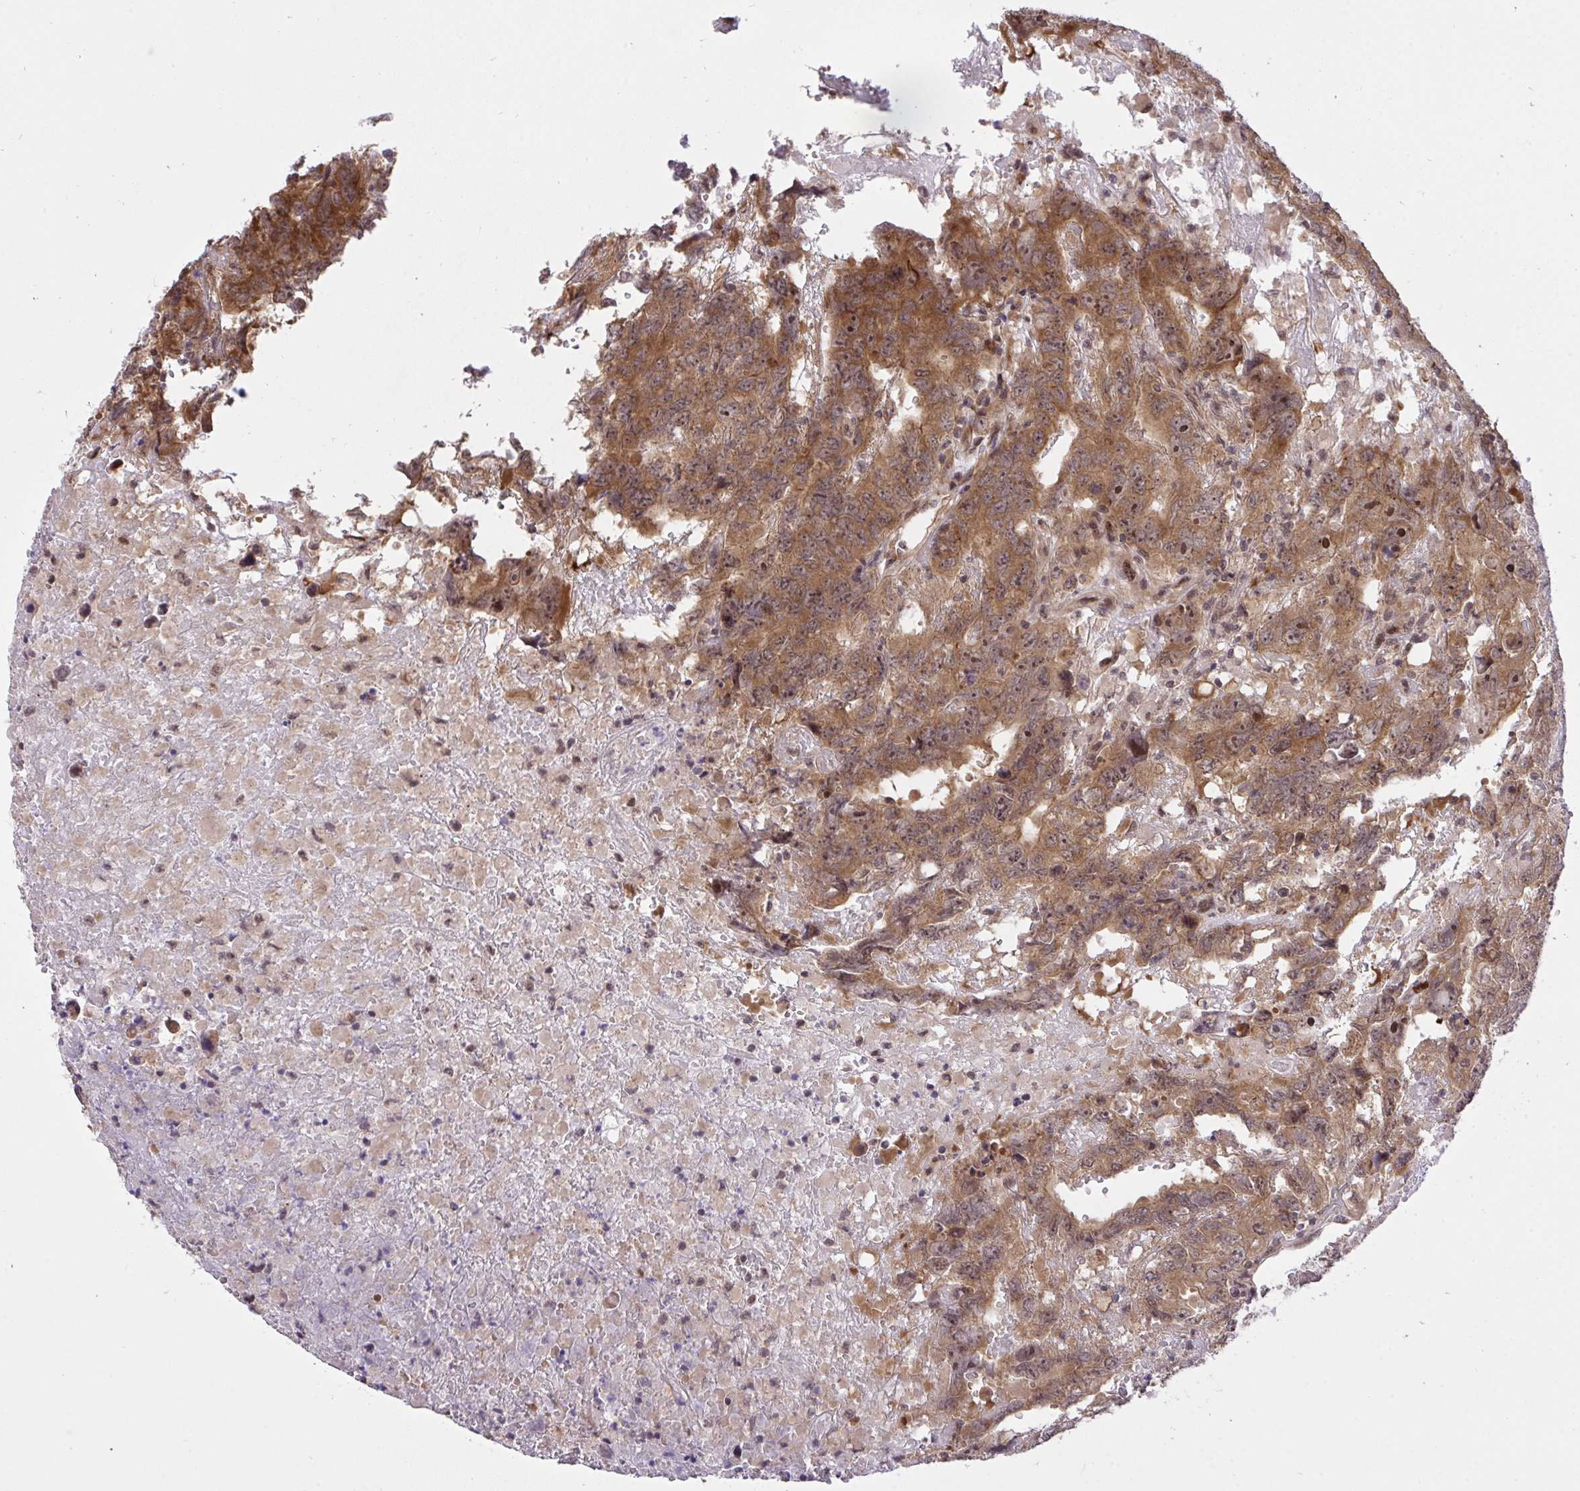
{"staining": {"intensity": "moderate", "quantity": ">75%", "location": "cytoplasmic/membranous"}, "tissue": "testis cancer", "cell_type": "Tumor cells", "image_type": "cancer", "snomed": [{"axis": "morphology", "description": "Carcinoma, Embryonal, NOS"}, {"axis": "topography", "description": "Testis"}], "caption": "An image showing moderate cytoplasmic/membranous positivity in about >75% of tumor cells in testis cancer (embryonal carcinoma), as visualized by brown immunohistochemical staining.", "gene": "ERI1", "patient": {"sex": "male", "age": 45}}